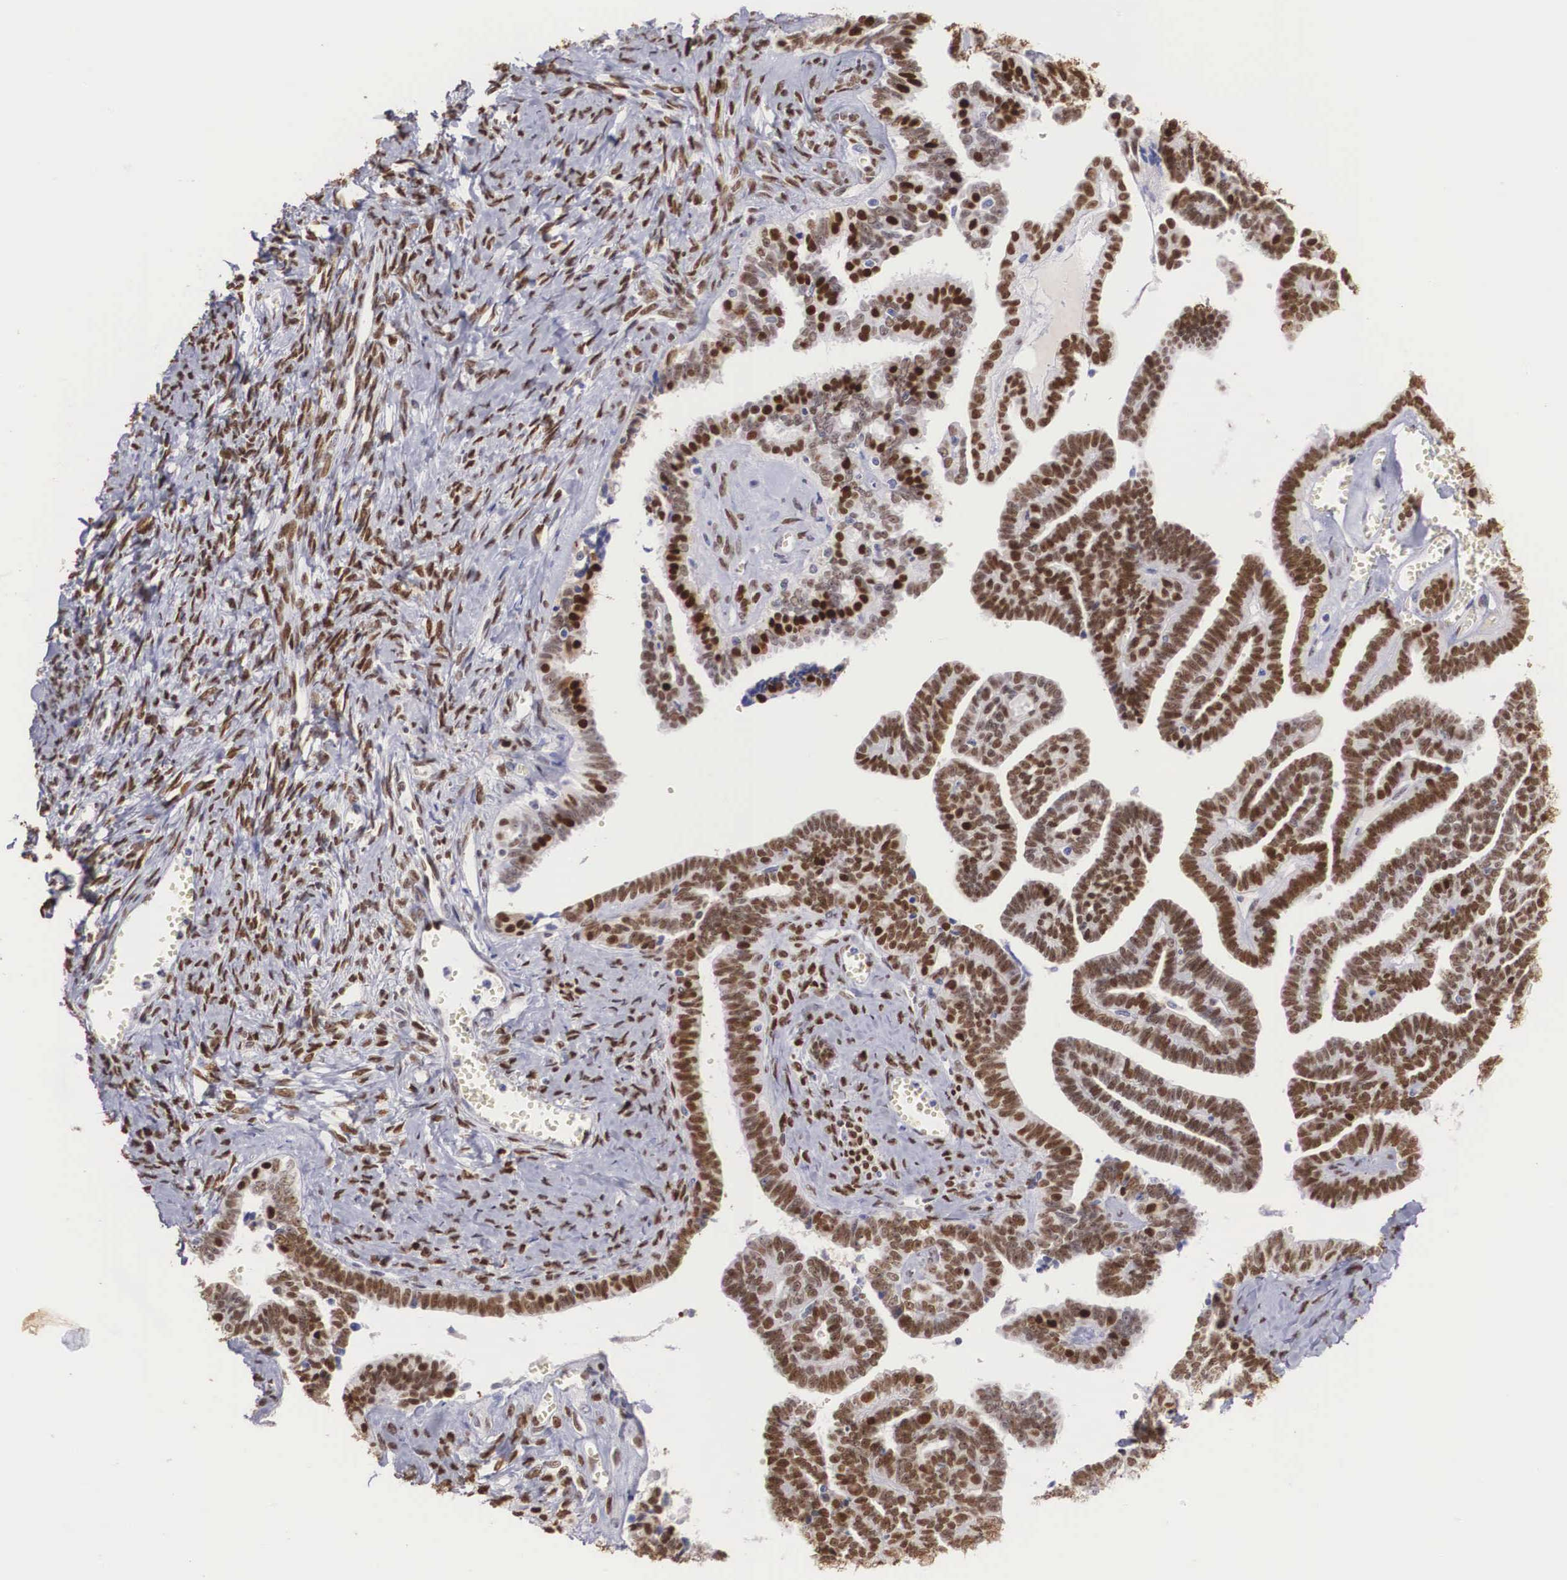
{"staining": {"intensity": "strong", "quantity": ">75%", "location": "nuclear"}, "tissue": "ovarian cancer", "cell_type": "Tumor cells", "image_type": "cancer", "snomed": [{"axis": "morphology", "description": "Cystadenocarcinoma, serous, NOS"}, {"axis": "topography", "description": "Ovary"}], "caption": "Immunohistochemical staining of serous cystadenocarcinoma (ovarian) displays high levels of strong nuclear protein staining in about >75% of tumor cells.", "gene": "HMGN5", "patient": {"sex": "female", "age": 71}}